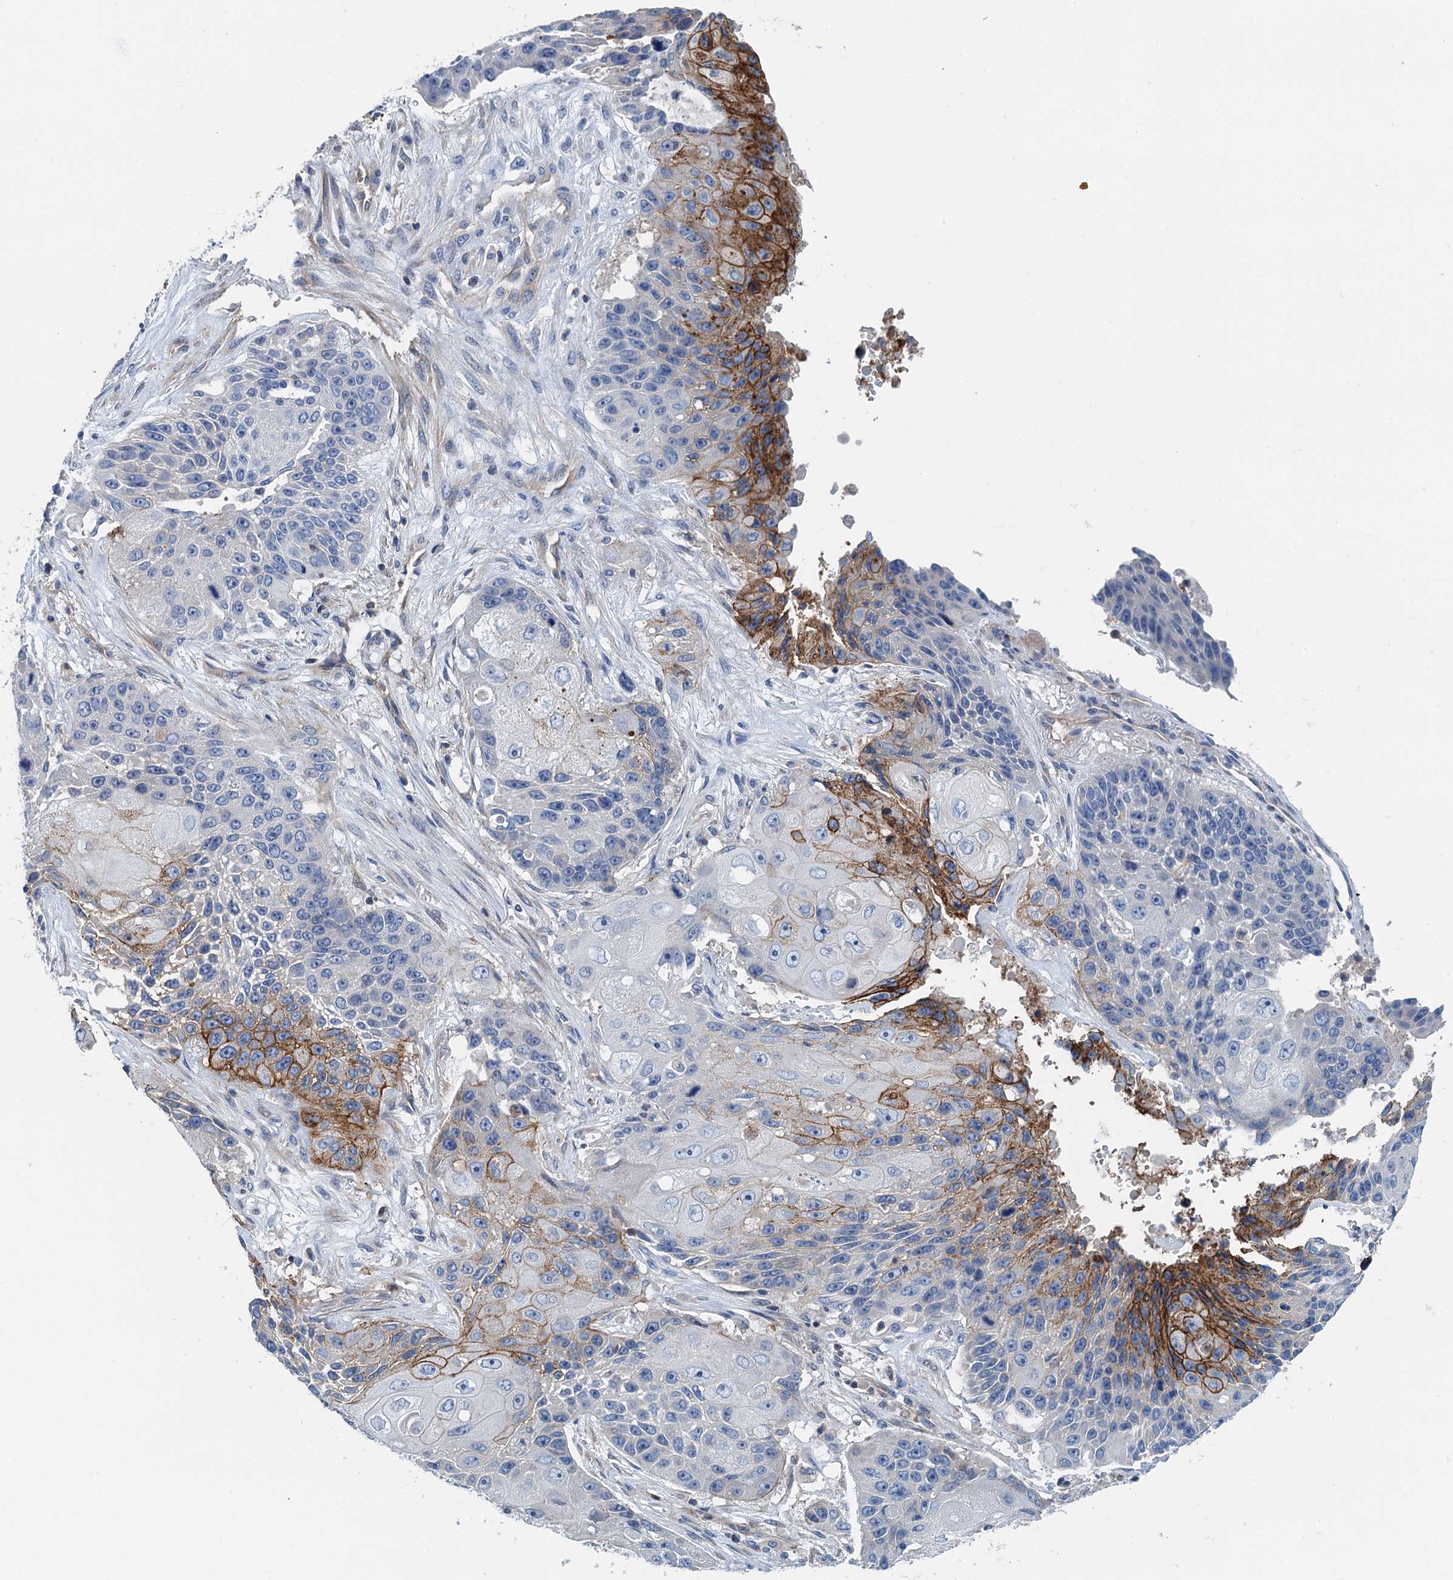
{"staining": {"intensity": "strong", "quantity": "<25%", "location": "cytoplasmic/membranous"}, "tissue": "lung cancer", "cell_type": "Tumor cells", "image_type": "cancer", "snomed": [{"axis": "morphology", "description": "Squamous cell carcinoma, NOS"}, {"axis": "topography", "description": "Lung"}], "caption": "A brown stain shows strong cytoplasmic/membranous expression of a protein in lung cancer (squamous cell carcinoma) tumor cells.", "gene": "PPP1R14D", "patient": {"sex": "male", "age": 61}}